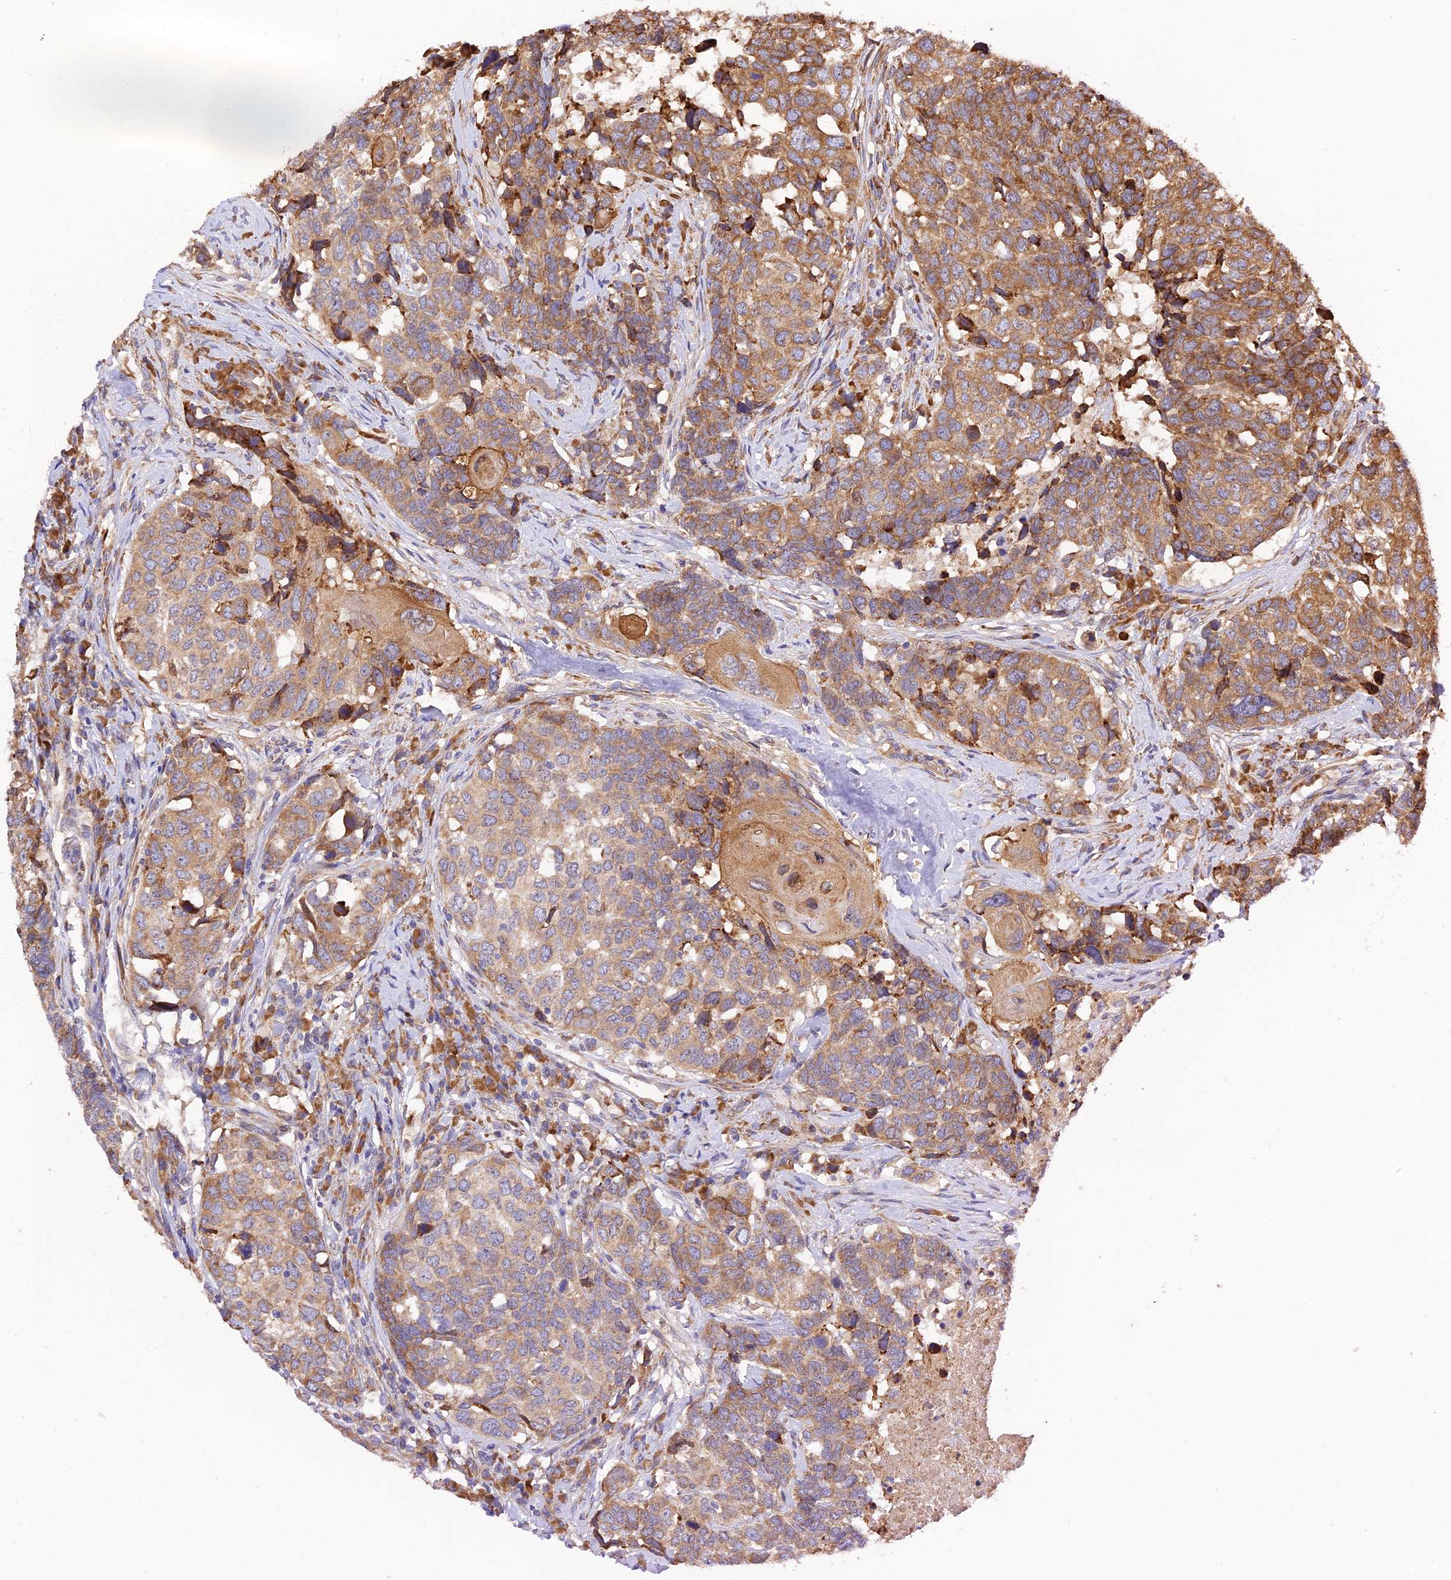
{"staining": {"intensity": "moderate", "quantity": ">75%", "location": "cytoplasmic/membranous"}, "tissue": "head and neck cancer", "cell_type": "Tumor cells", "image_type": "cancer", "snomed": [{"axis": "morphology", "description": "Squamous cell carcinoma, NOS"}, {"axis": "topography", "description": "Head-Neck"}], "caption": "The immunohistochemical stain highlights moderate cytoplasmic/membranous expression in tumor cells of head and neck cancer tissue.", "gene": "RPL5", "patient": {"sex": "male", "age": 66}}